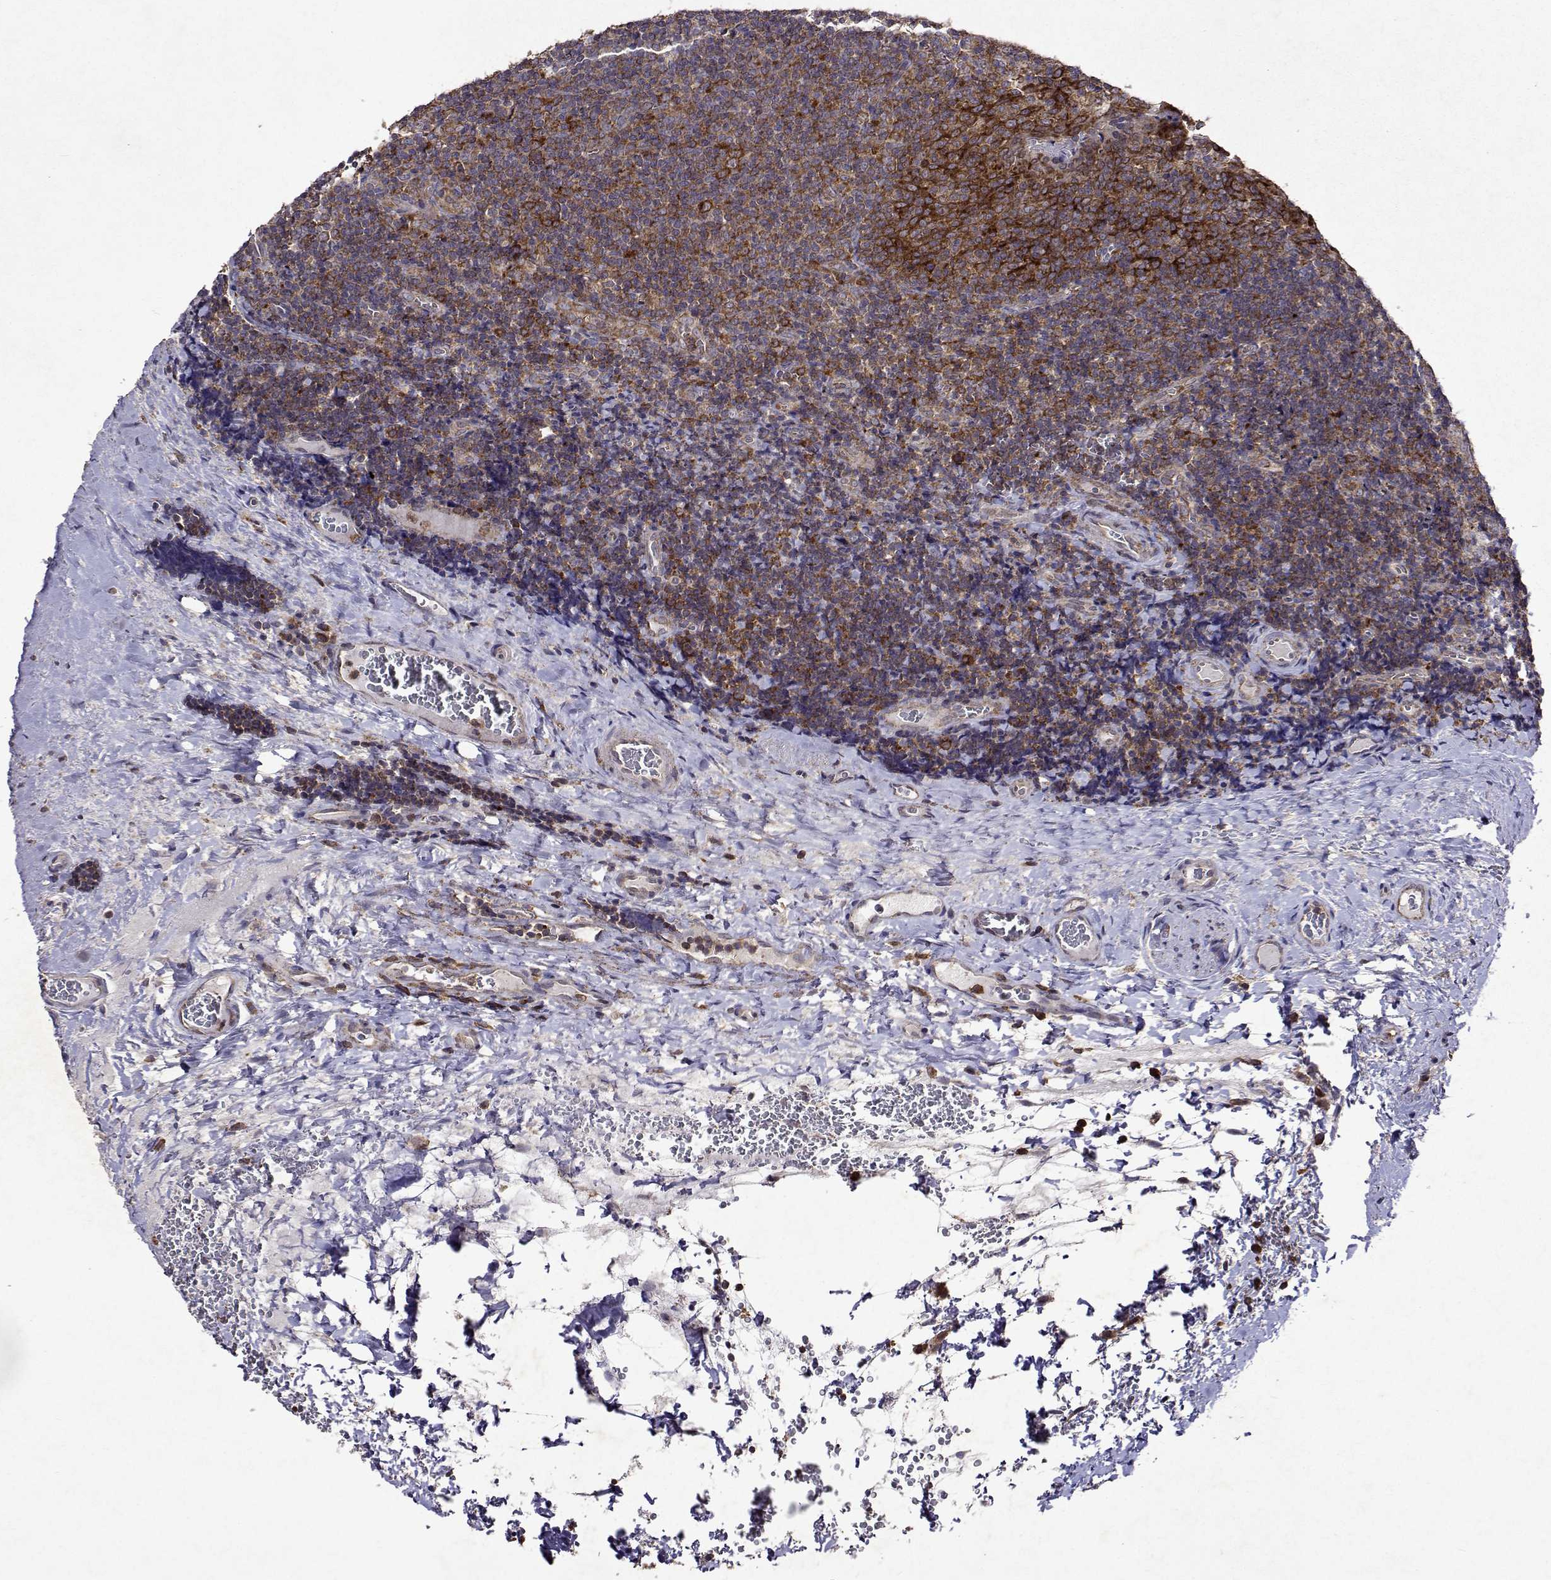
{"staining": {"intensity": "strong", "quantity": ">75%", "location": "cytoplasmic/membranous"}, "tissue": "tonsil", "cell_type": "Germinal center cells", "image_type": "normal", "snomed": [{"axis": "morphology", "description": "Normal tissue, NOS"}, {"axis": "morphology", "description": "Inflammation, NOS"}, {"axis": "topography", "description": "Tonsil"}], "caption": "Immunohistochemistry (IHC) staining of benign tonsil, which shows high levels of strong cytoplasmic/membranous staining in about >75% of germinal center cells indicating strong cytoplasmic/membranous protein staining. The staining was performed using DAB (3,3'-diaminobenzidine) (brown) for protein detection and nuclei were counterstained in hematoxylin (blue).", "gene": "TARBP2", "patient": {"sex": "female", "age": 31}}